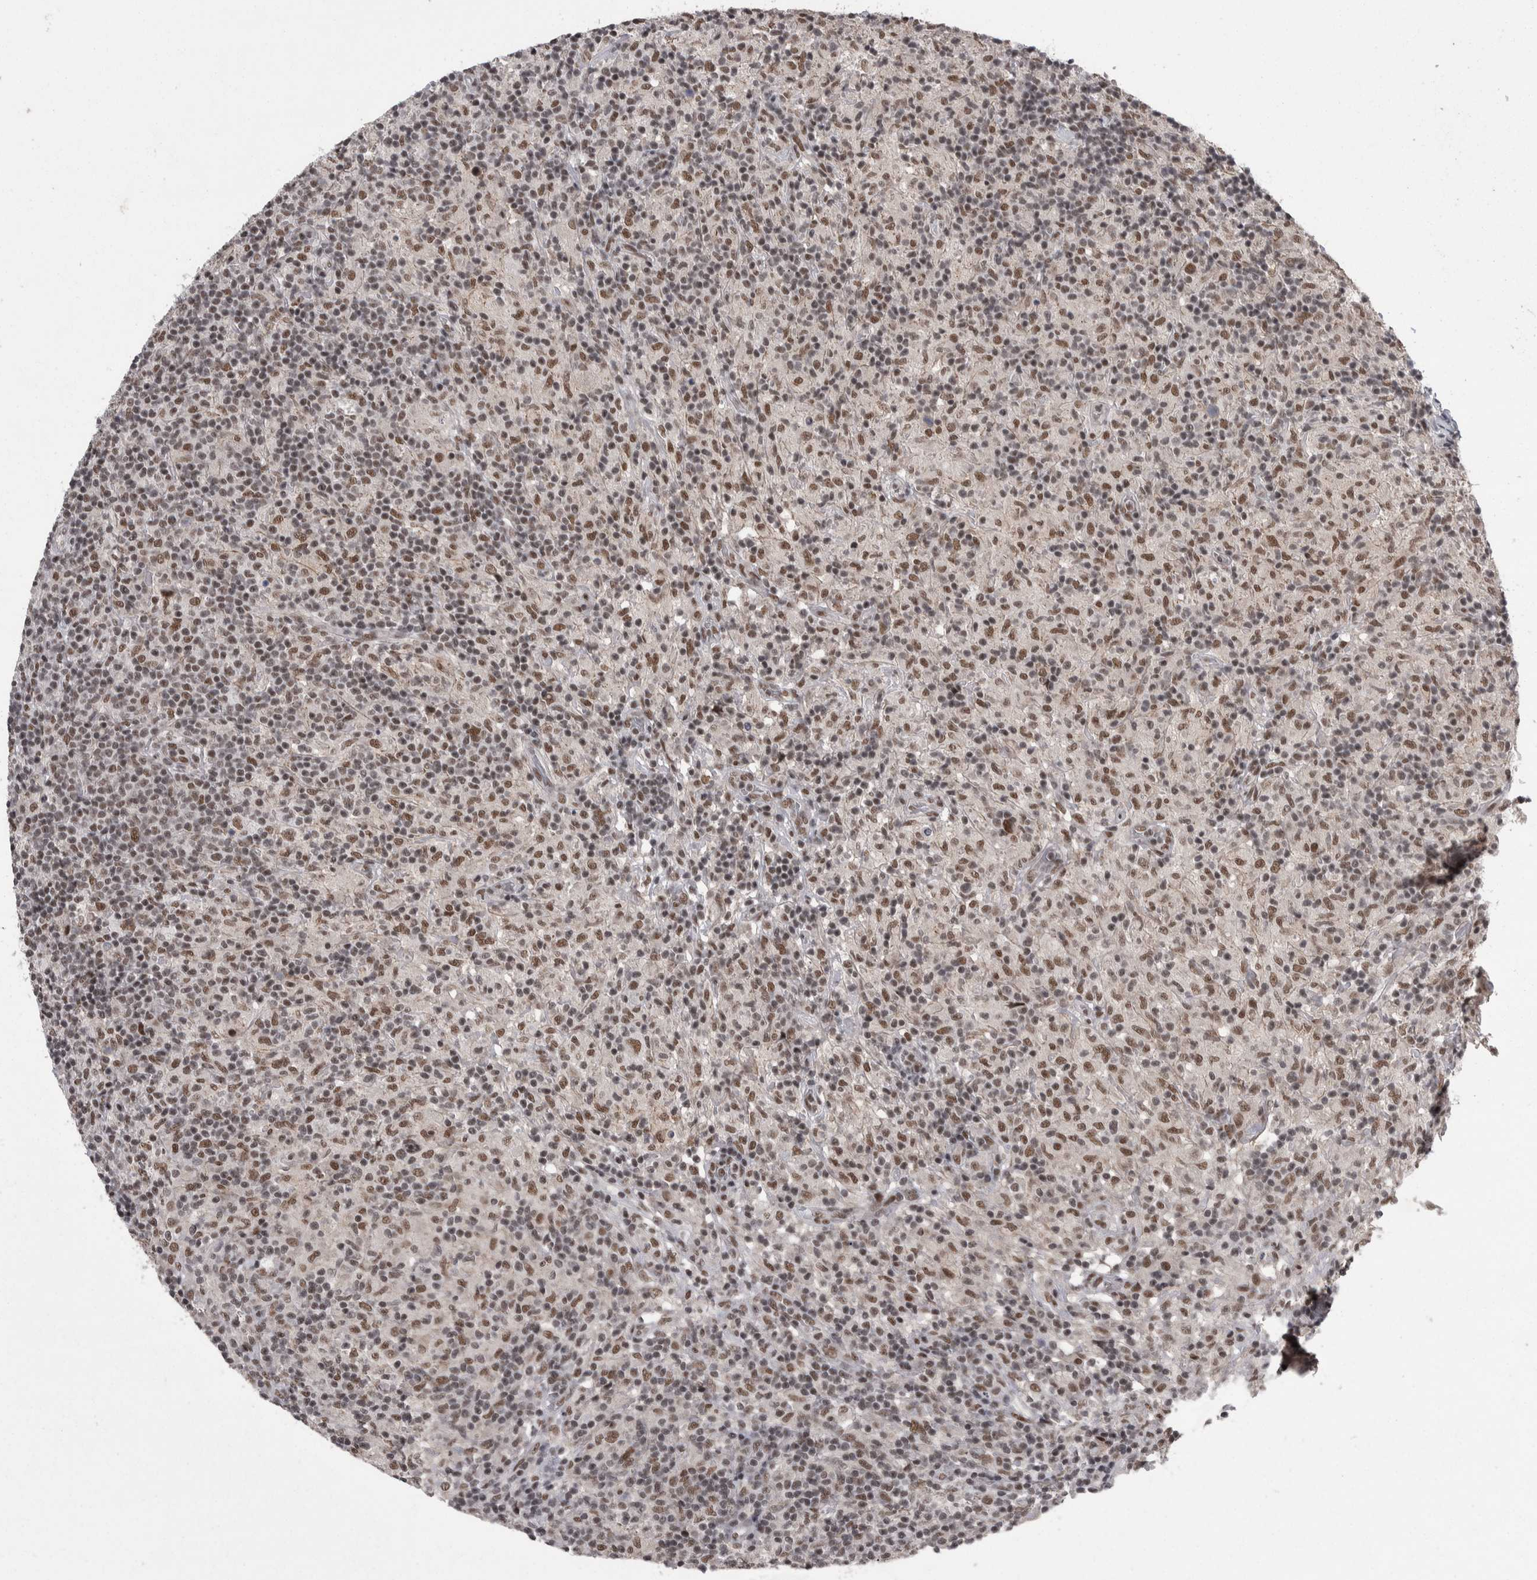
{"staining": {"intensity": "moderate", "quantity": ">75%", "location": "nuclear"}, "tissue": "lymphoma", "cell_type": "Tumor cells", "image_type": "cancer", "snomed": [{"axis": "morphology", "description": "Hodgkin's disease, NOS"}, {"axis": "topography", "description": "Lymph node"}], "caption": "The micrograph demonstrates staining of lymphoma, revealing moderate nuclear protein positivity (brown color) within tumor cells. (Brightfield microscopy of DAB IHC at high magnification).", "gene": "DMTF1", "patient": {"sex": "male", "age": 70}}